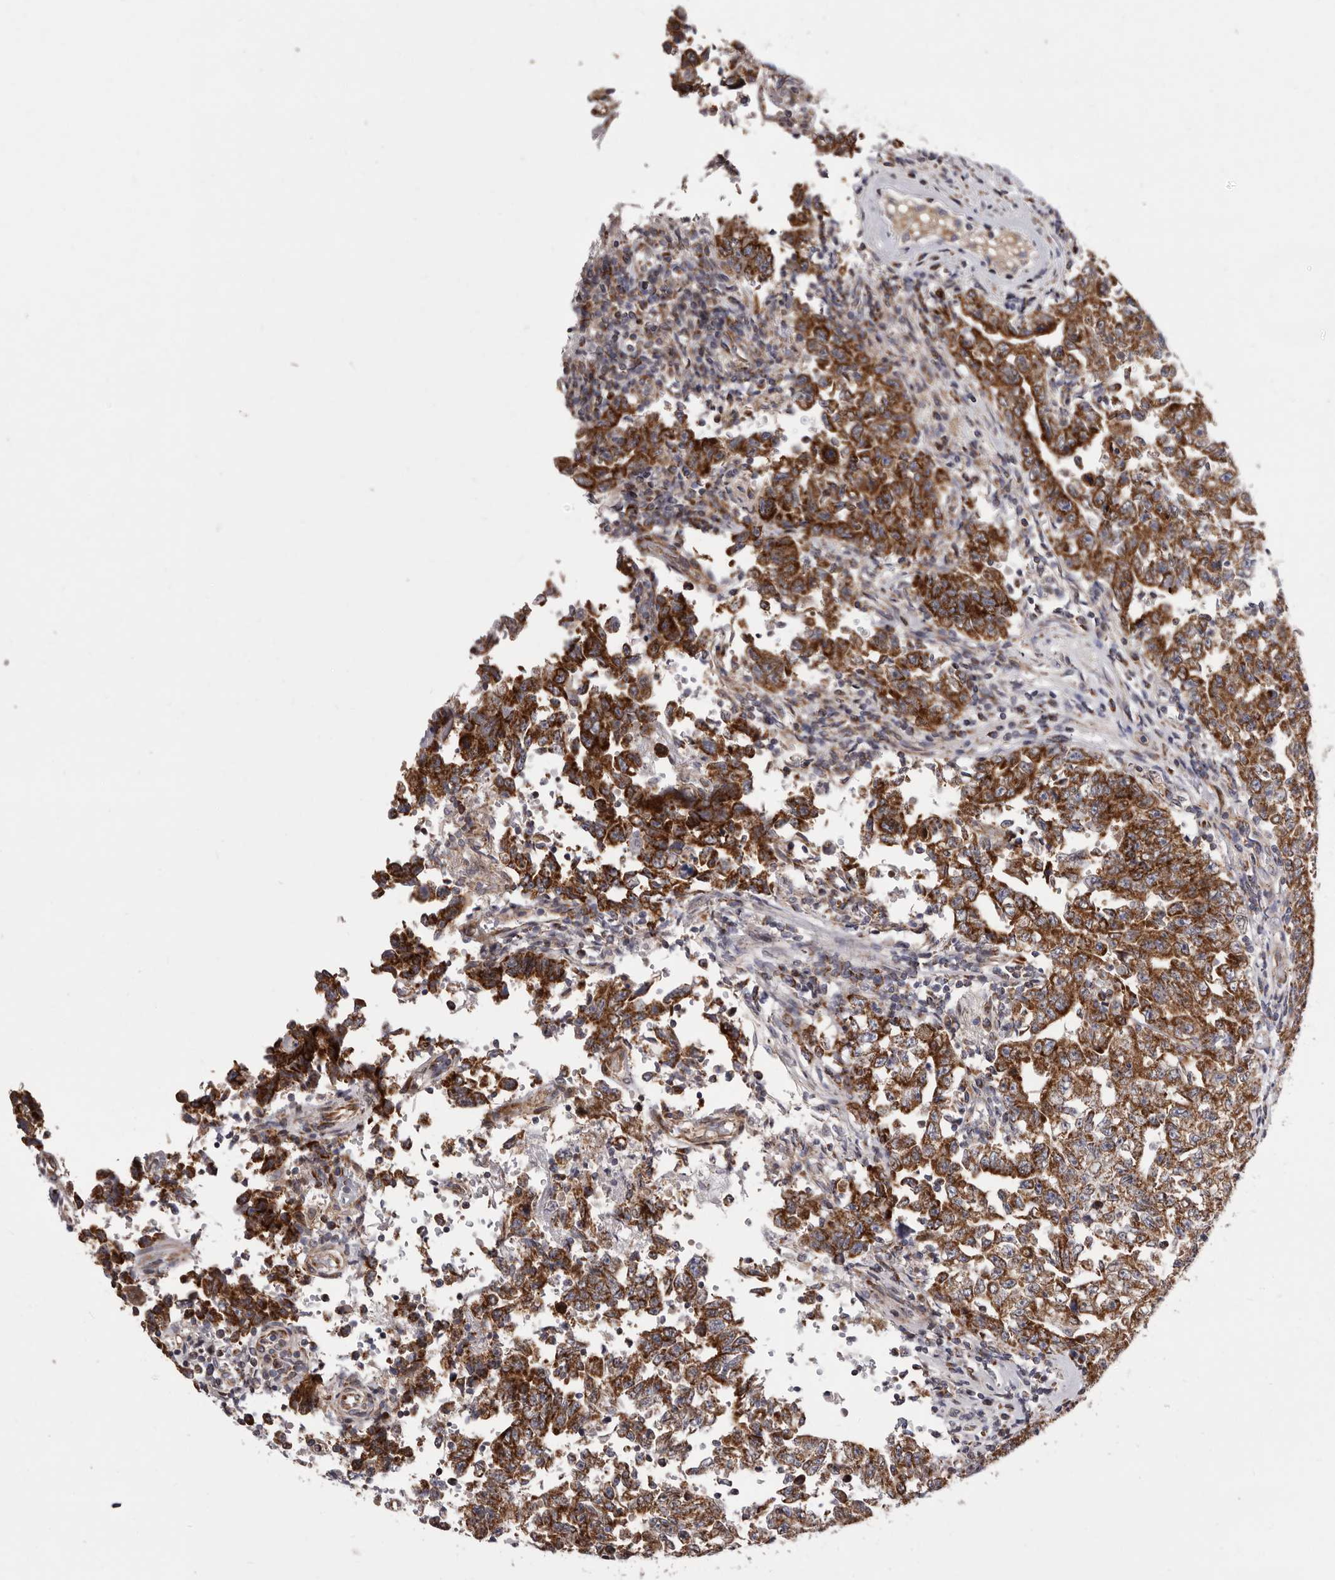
{"staining": {"intensity": "strong", "quantity": ">75%", "location": "cytoplasmic/membranous"}, "tissue": "testis cancer", "cell_type": "Tumor cells", "image_type": "cancer", "snomed": [{"axis": "morphology", "description": "Carcinoma, Embryonal, NOS"}, {"axis": "topography", "description": "Testis"}], "caption": "Strong cytoplasmic/membranous positivity for a protein is present in approximately >75% of tumor cells of testis cancer using immunohistochemistry.", "gene": "TIMM17B", "patient": {"sex": "male", "age": 26}}